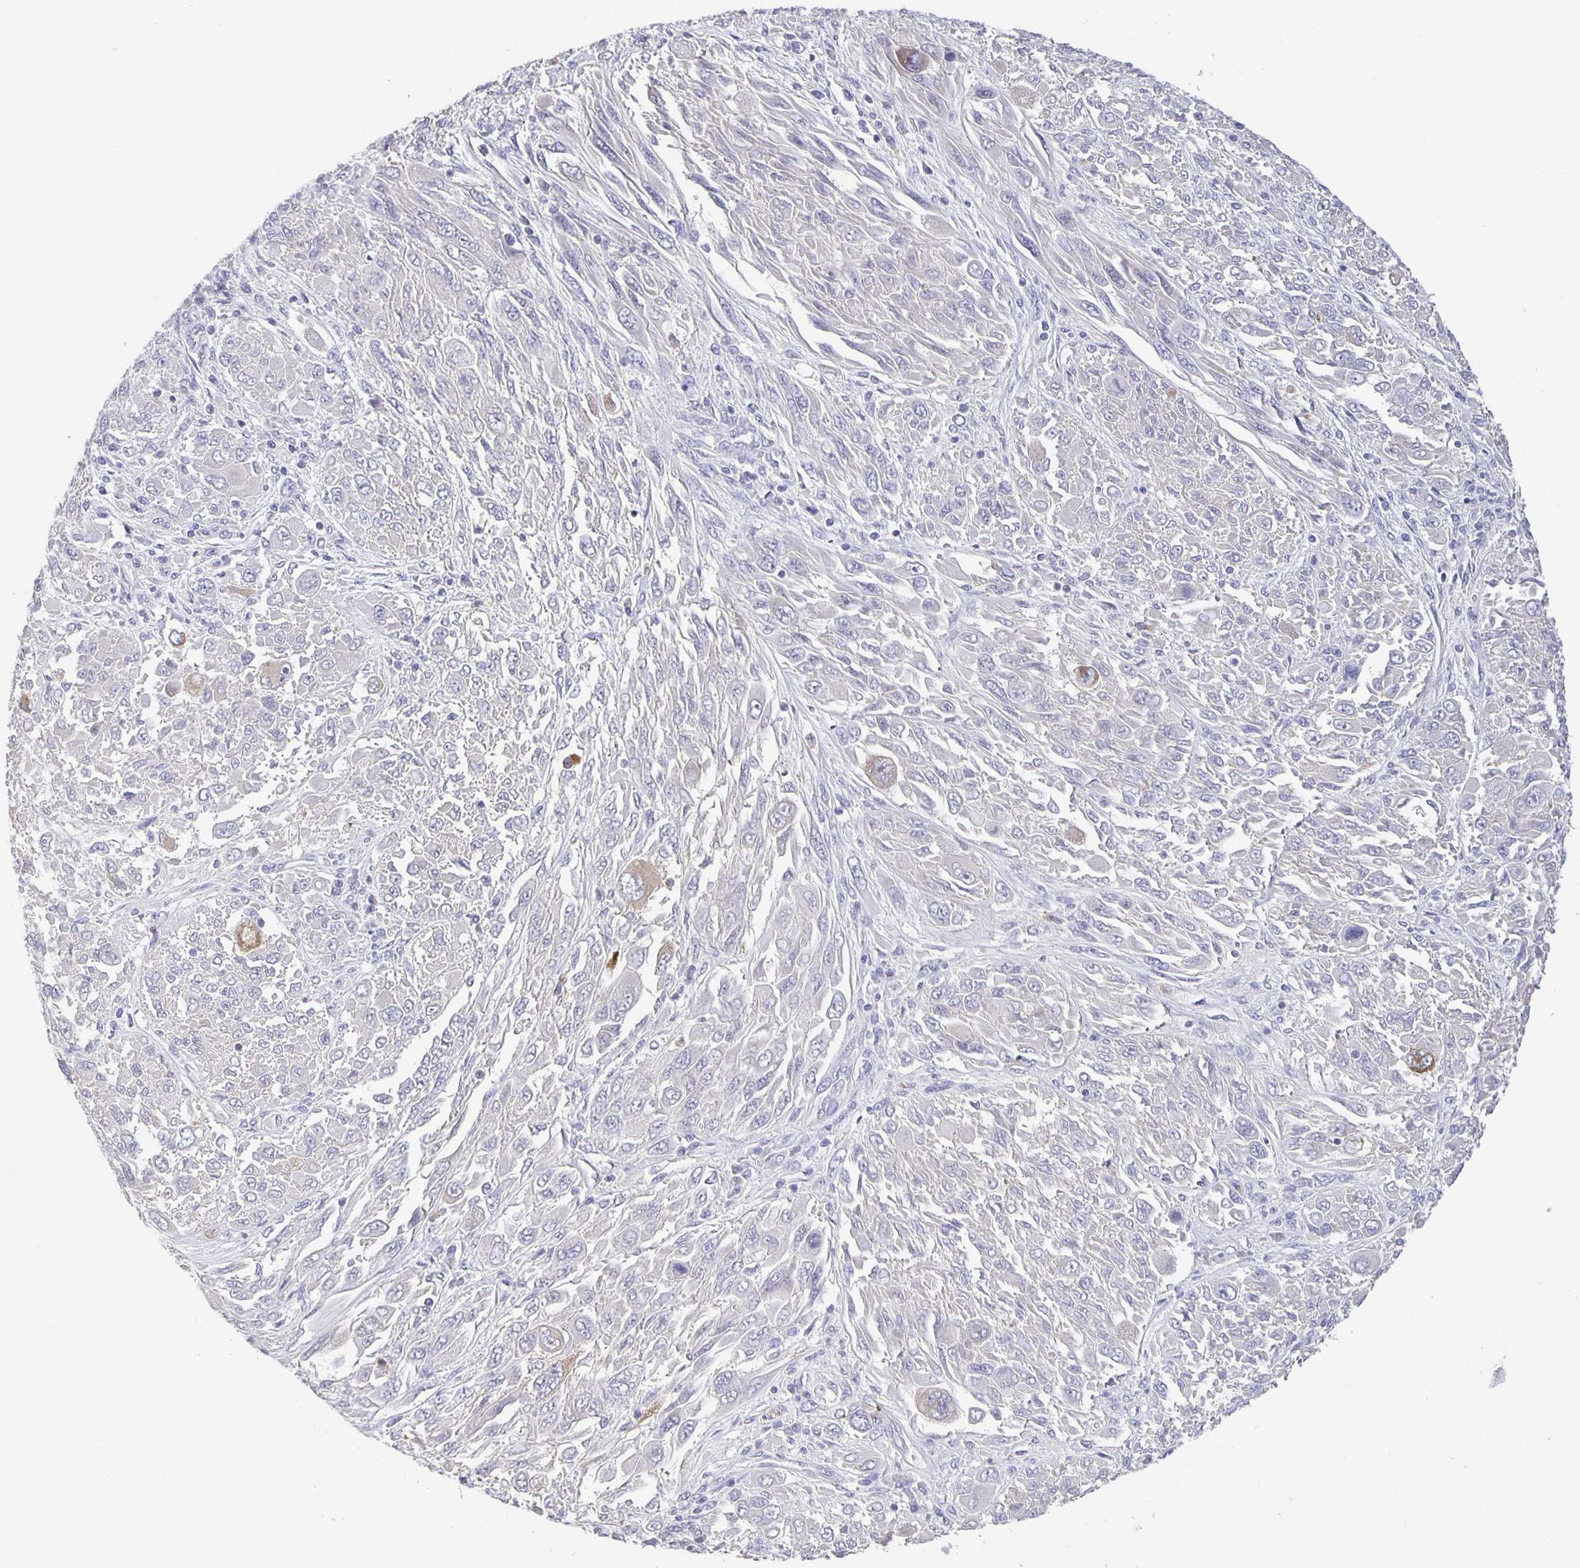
{"staining": {"intensity": "negative", "quantity": "none", "location": "none"}, "tissue": "melanoma", "cell_type": "Tumor cells", "image_type": "cancer", "snomed": [{"axis": "morphology", "description": "Malignant melanoma, NOS"}, {"axis": "topography", "description": "Skin"}], "caption": "A photomicrograph of human melanoma is negative for staining in tumor cells.", "gene": "GDF15", "patient": {"sex": "female", "age": 91}}